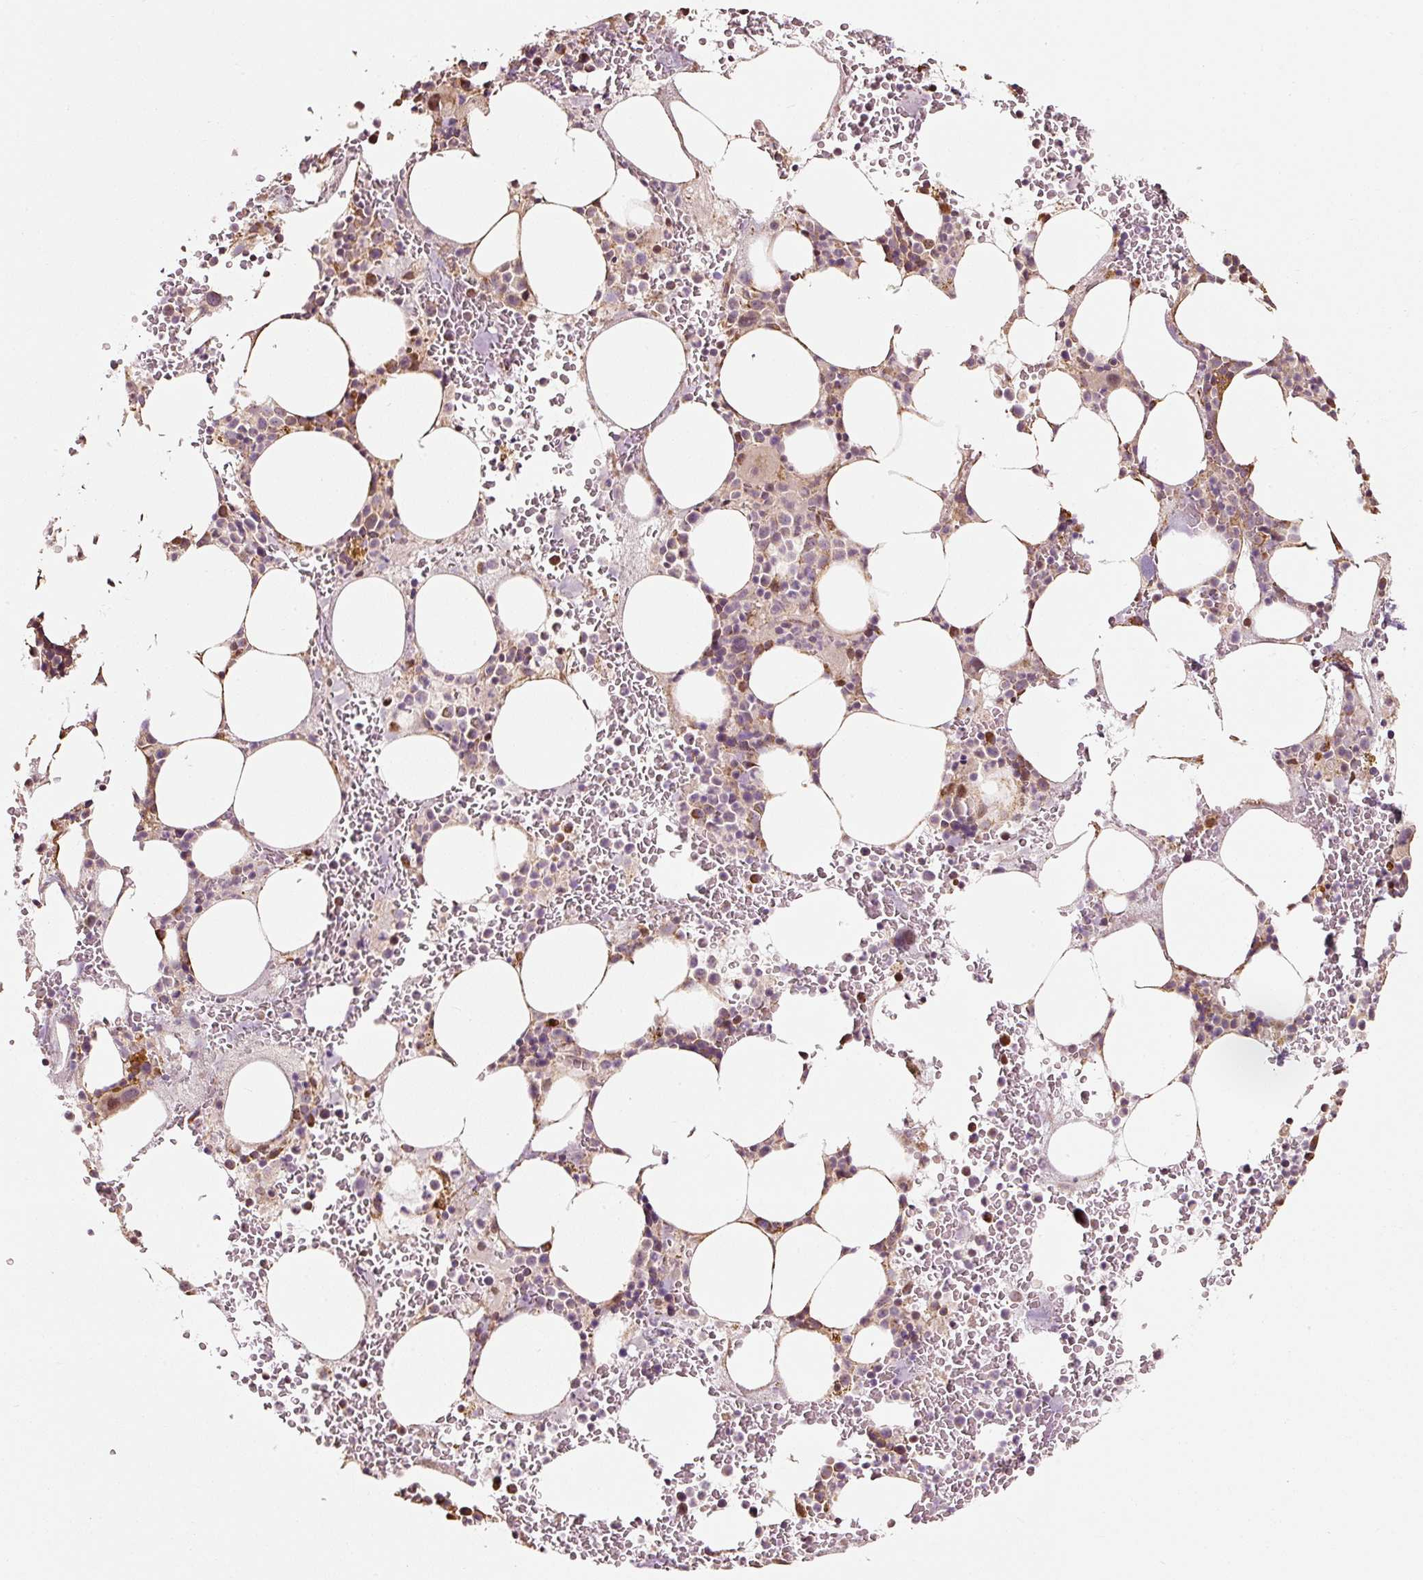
{"staining": {"intensity": "moderate", "quantity": "<25%", "location": "cytoplasmic/membranous"}, "tissue": "bone marrow", "cell_type": "Hematopoietic cells", "image_type": "normal", "snomed": [{"axis": "morphology", "description": "Normal tissue, NOS"}, {"axis": "topography", "description": "Bone marrow"}], "caption": "Immunohistochemistry histopathology image of normal bone marrow: human bone marrow stained using immunohistochemistry reveals low levels of moderate protein expression localized specifically in the cytoplasmic/membranous of hematopoietic cells, appearing as a cytoplasmic/membranous brown color.", "gene": "ETF1", "patient": {"sex": "male", "age": 62}}